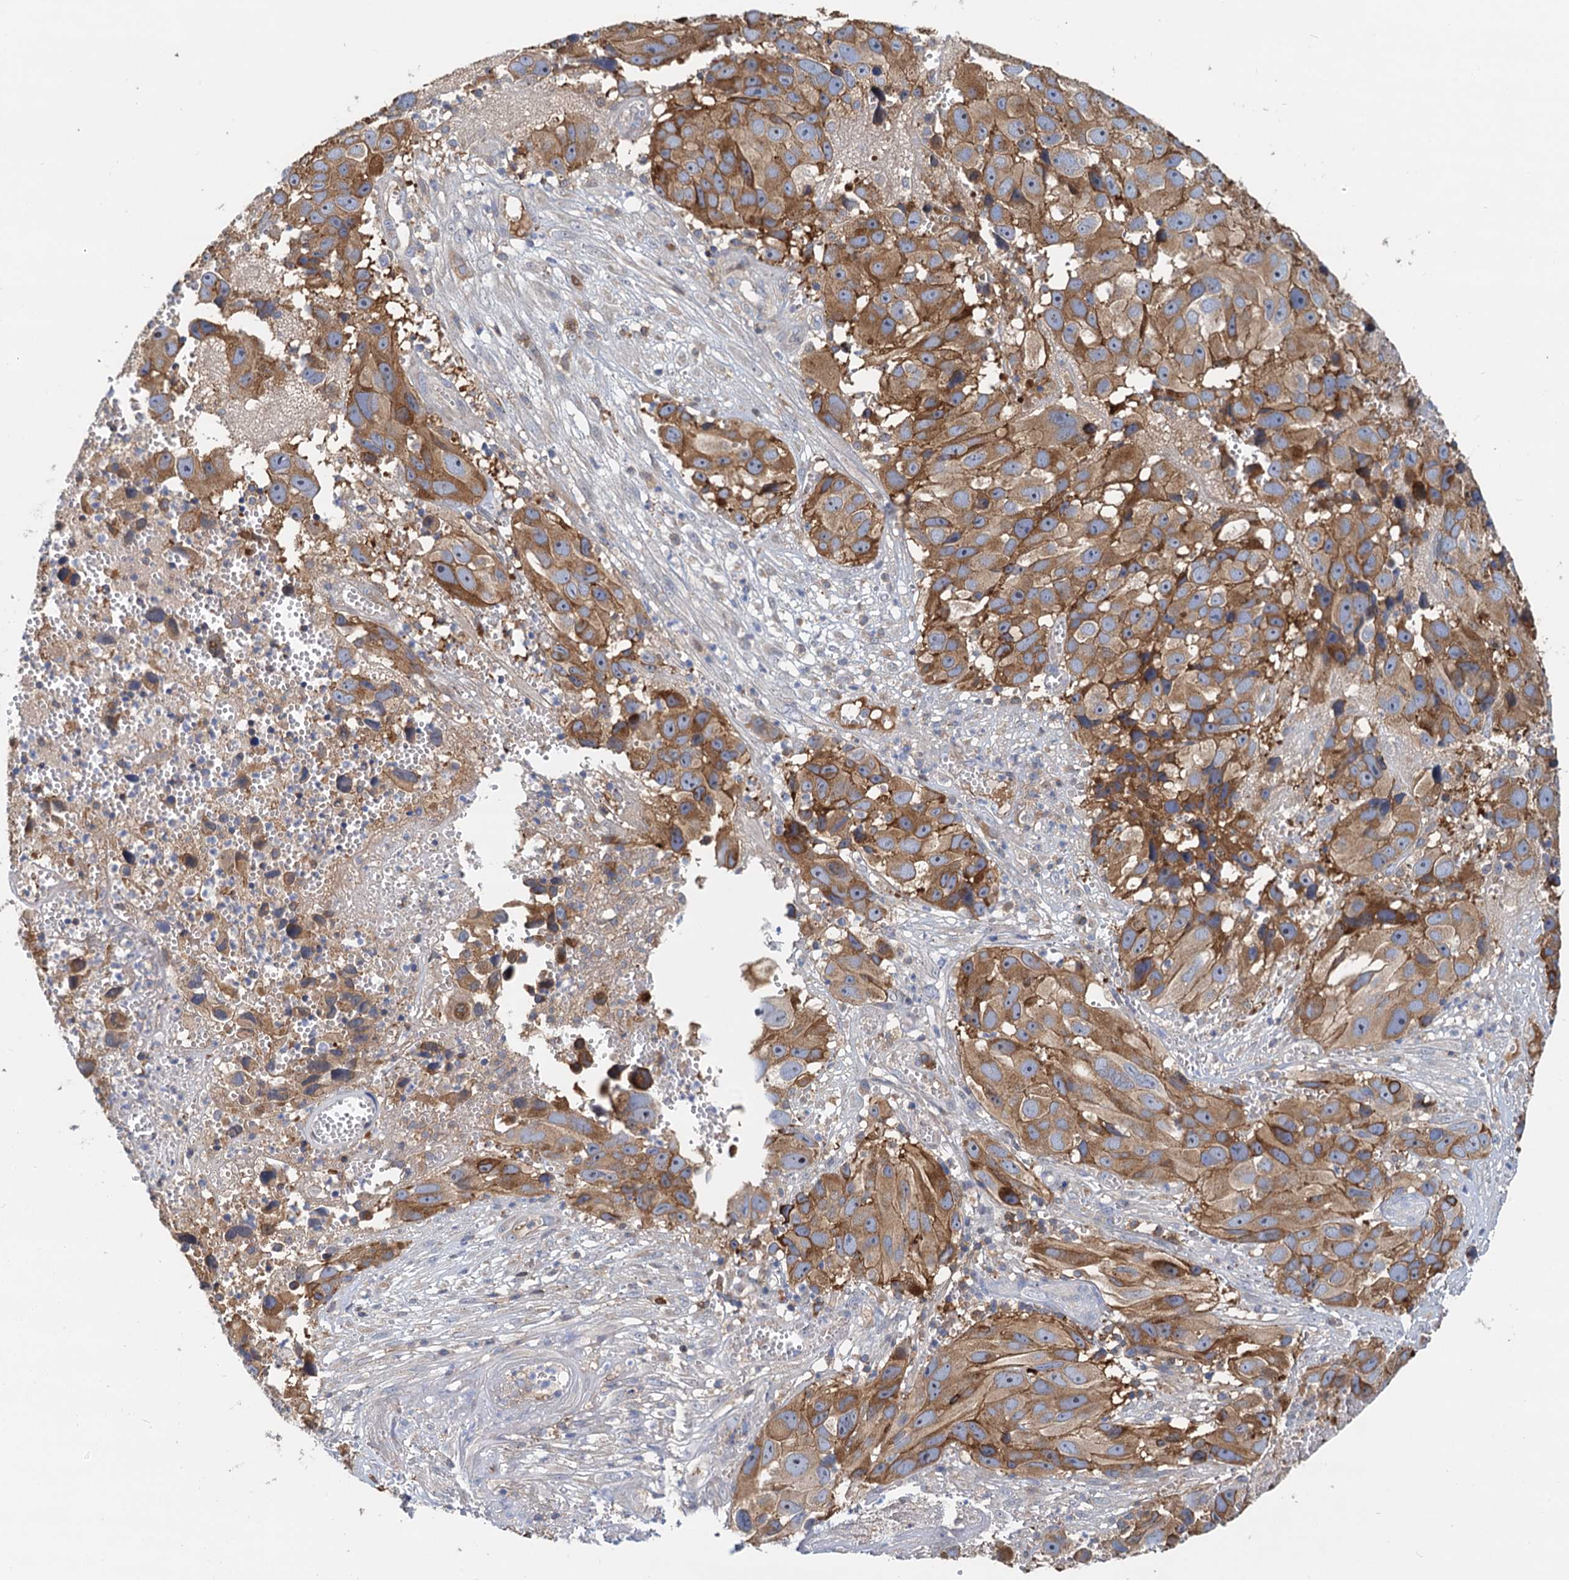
{"staining": {"intensity": "moderate", "quantity": ">75%", "location": "cytoplasmic/membranous"}, "tissue": "melanoma", "cell_type": "Tumor cells", "image_type": "cancer", "snomed": [{"axis": "morphology", "description": "Malignant melanoma, NOS"}, {"axis": "topography", "description": "Skin"}], "caption": "Moderate cytoplasmic/membranous staining is present in about >75% of tumor cells in malignant melanoma.", "gene": "LNX2", "patient": {"sex": "male", "age": 84}}